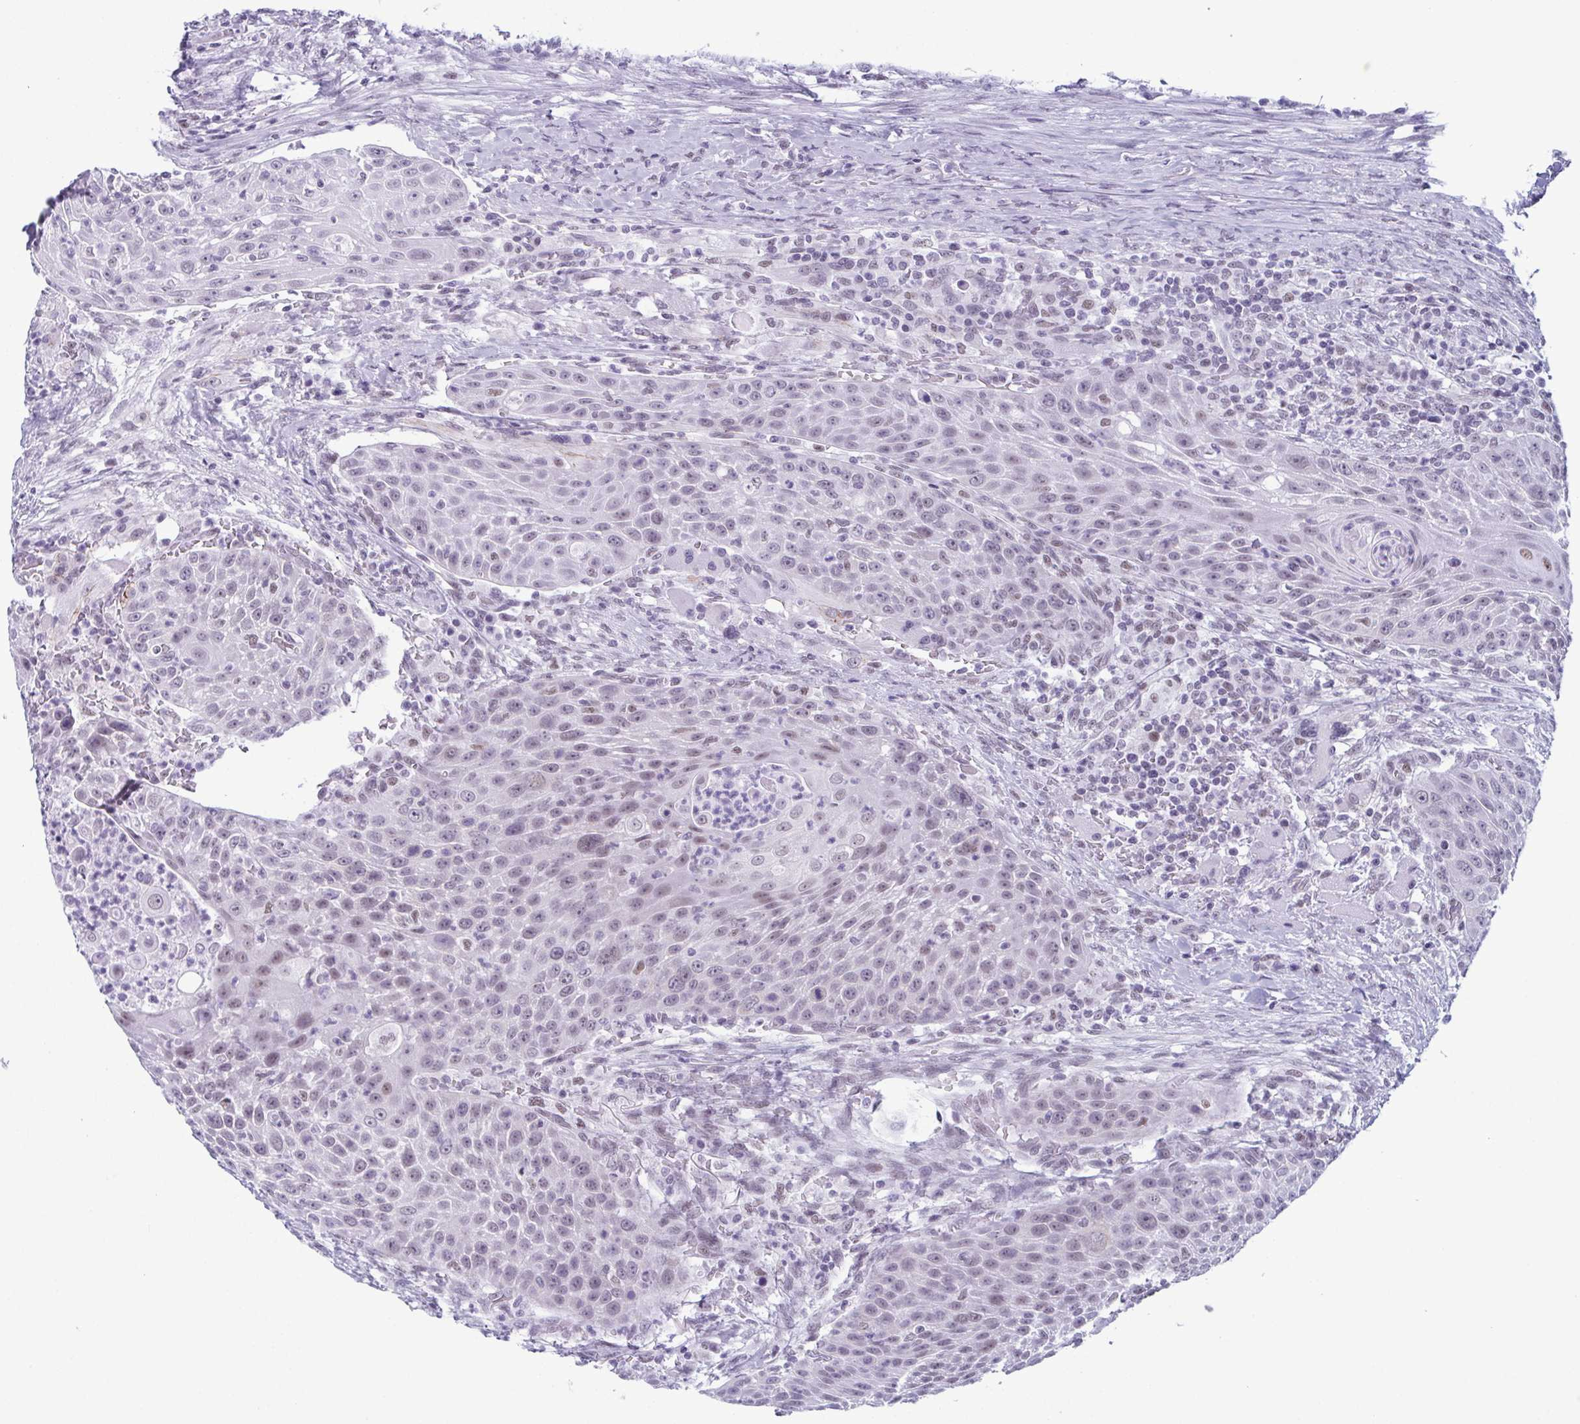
{"staining": {"intensity": "weak", "quantity": "<25%", "location": "nuclear"}, "tissue": "head and neck cancer", "cell_type": "Tumor cells", "image_type": "cancer", "snomed": [{"axis": "morphology", "description": "Squamous cell carcinoma, NOS"}, {"axis": "topography", "description": "Head-Neck"}], "caption": "IHC micrograph of head and neck cancer (squamous cell carcinoma) stained for a protein (brown), which displays no staining in tumor cells.", "gene": "RBM7", "patient": {"sex": "male", "age": 69}}